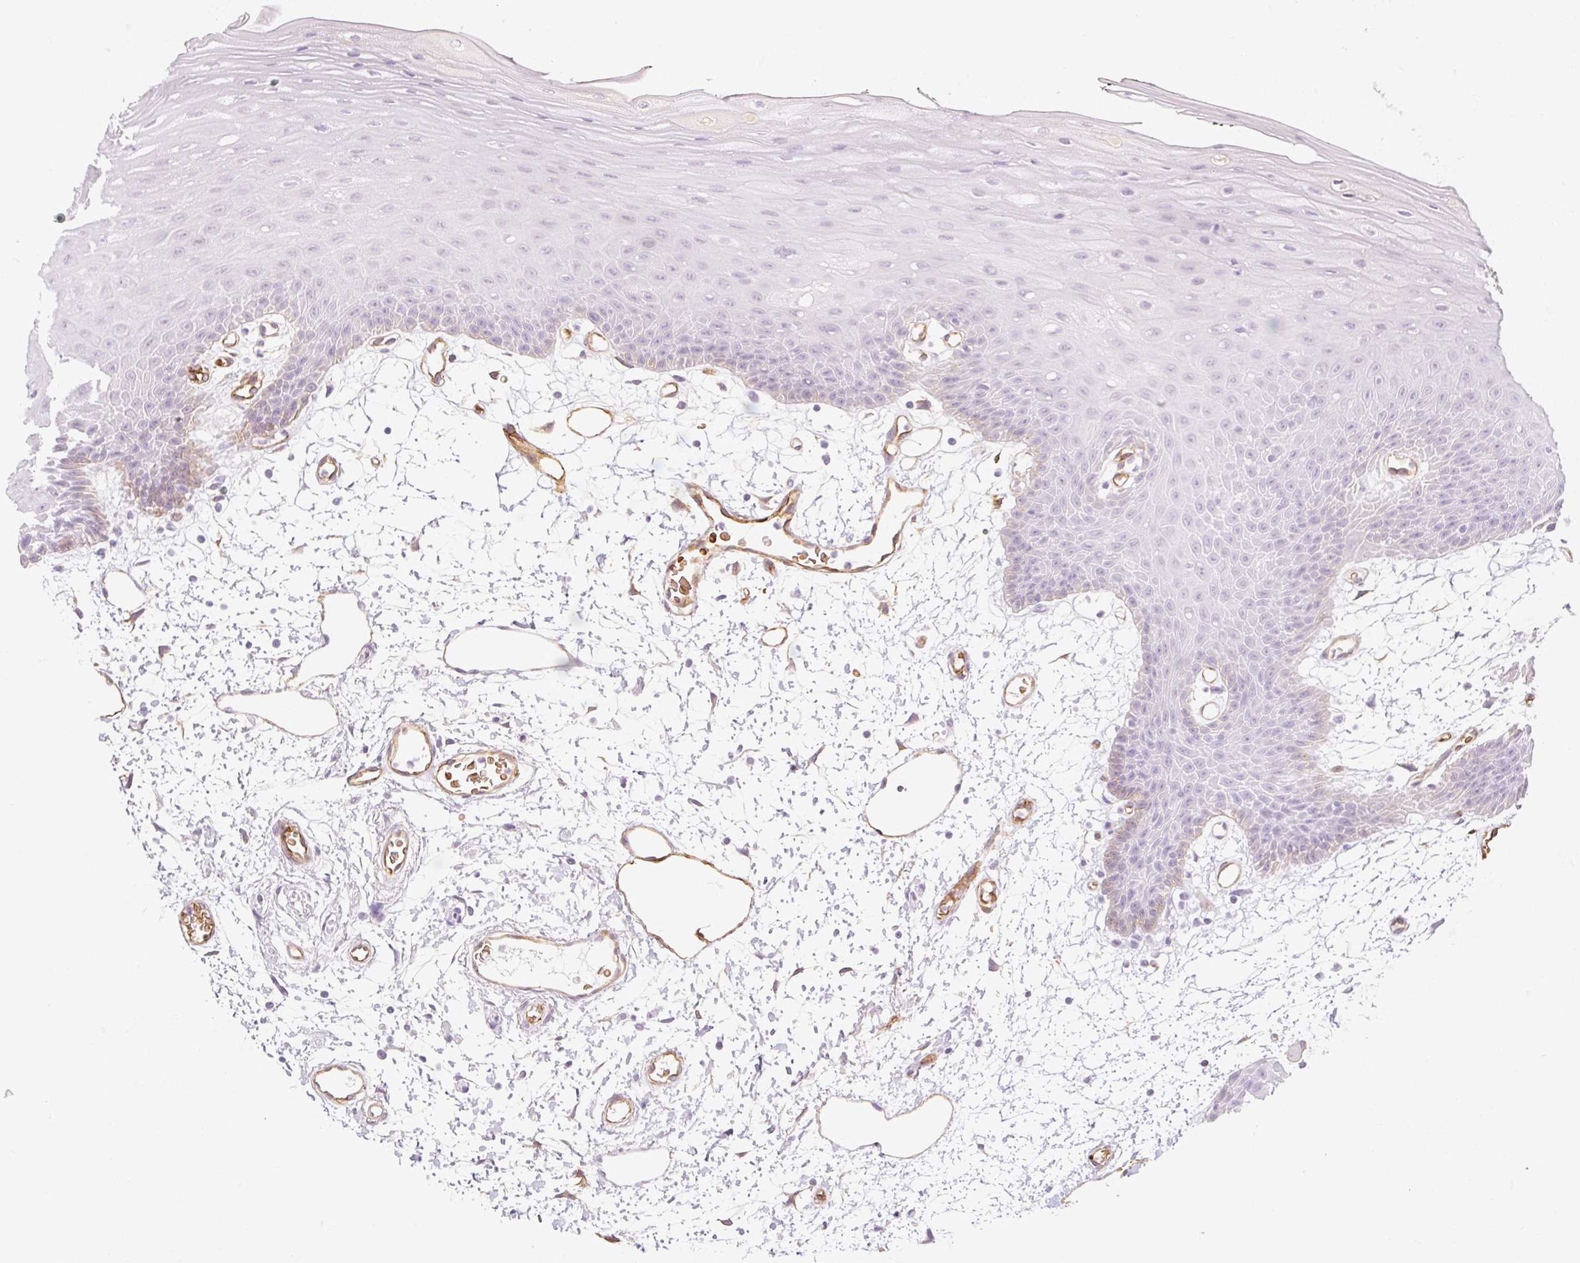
{"staining": {"intensity": "negative", "quantity": "none", "location": "none"}, "tissue": "oral mucosa", "cell_type": "Squamous epithelial cells", "image_type": "normal", "snomed": [{"axis": "morphology", "description": "Normal tissue, NOS"}, {"axis": "topography", "description": "Oral tissue"}], "caption": "This is an immunohistochemistry micrograph of normal human oral mucosa. There is no expression in squamous epithelial cells.", "gene": "TAF1L", "patient": {"sex": "female", "age": 59}}